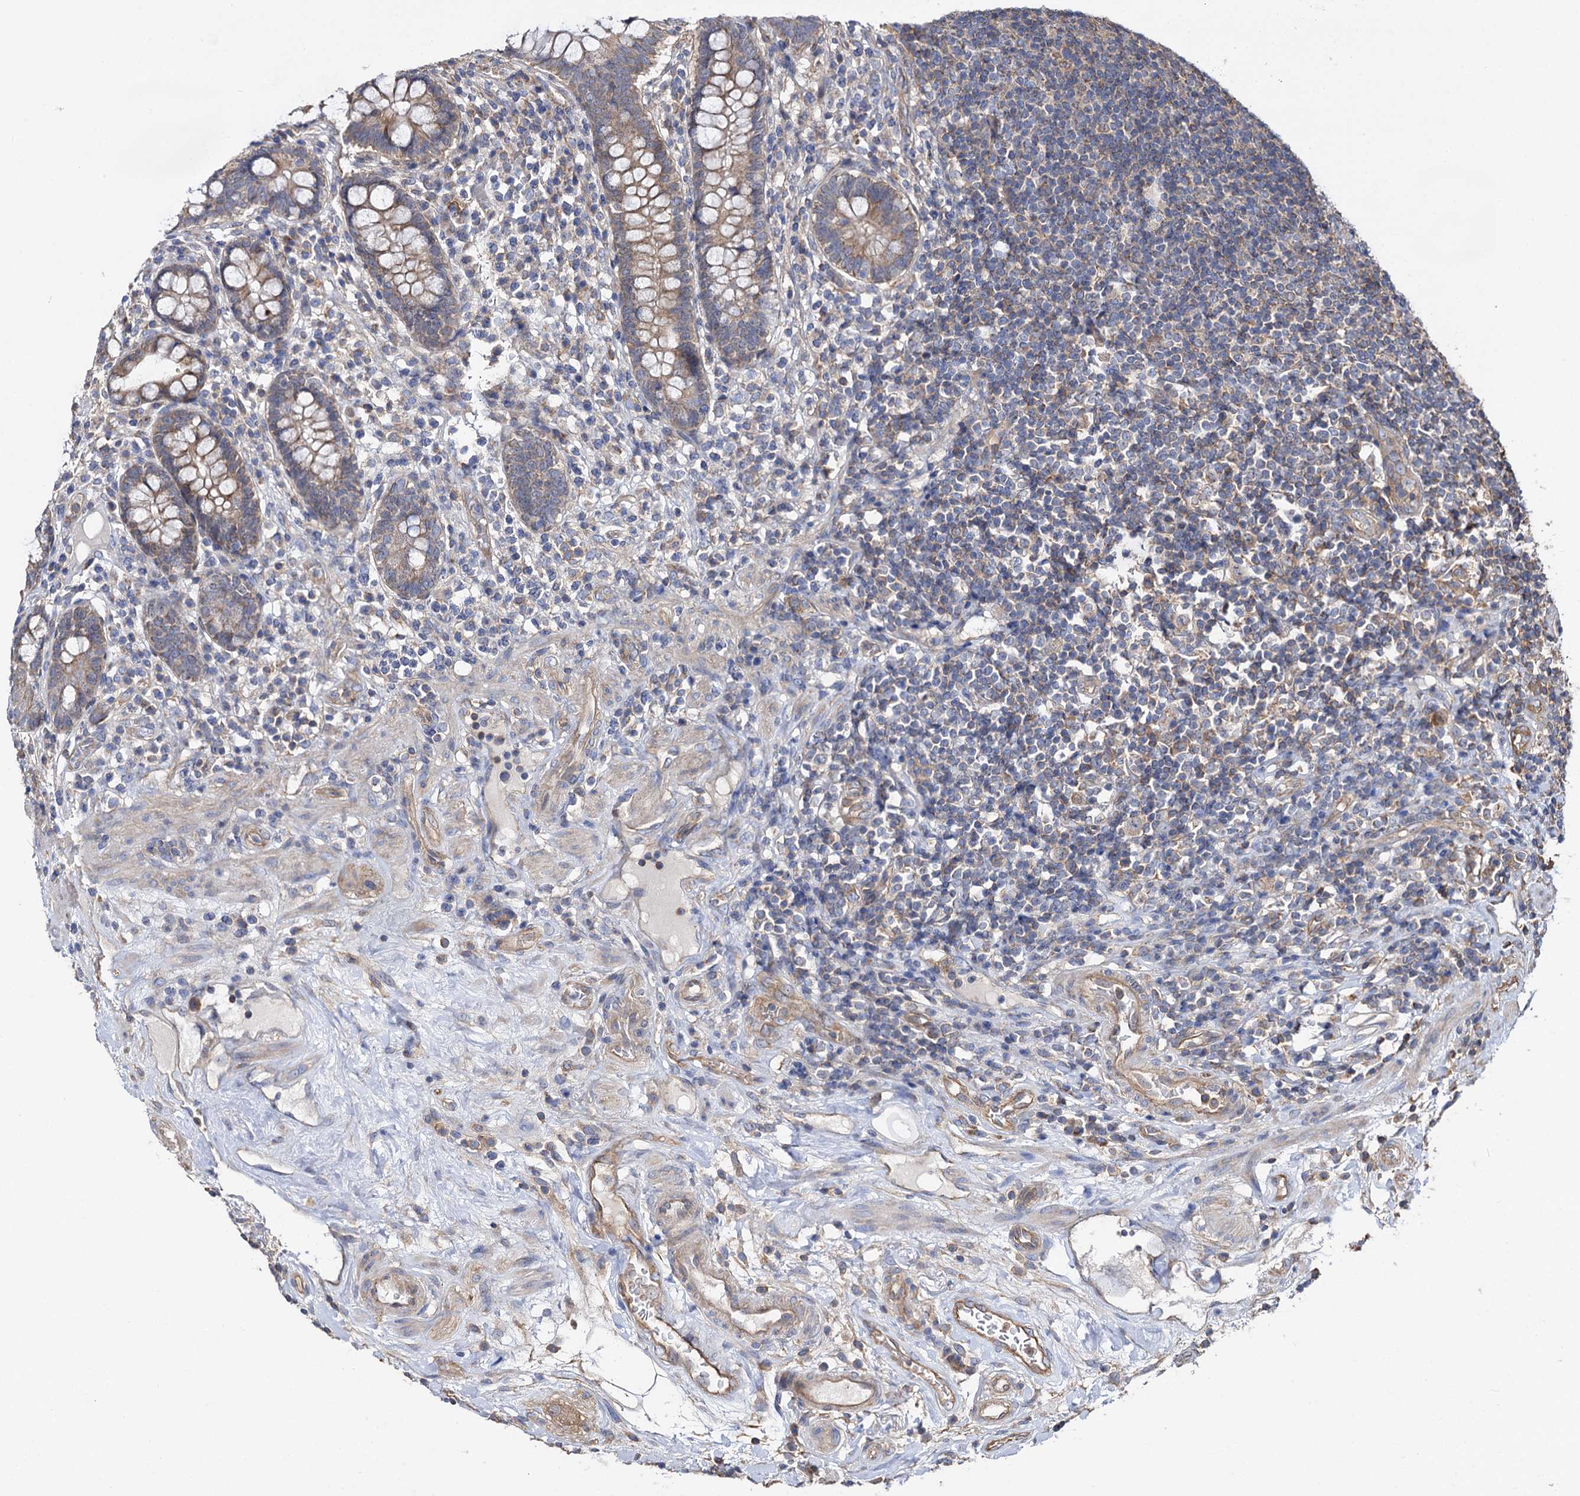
{"staining": {"intensity": "weak", "quantity": ">75%", "location": "cytoplasmic/membranous"}, "tissue": "colon", "cell_type": "Endothelial cells", "image_type": "normal", "snomed": [{"axis": "morphology", "description": "Normal tissue, NOS"}, {"axis": "topography", "description": "Colon"}], "caption": "Colon stained with DAB (3,3'-diaminobenzidine) immunohistochemistry shows low levels of weak cytoplasmic/membranous expression in approximately >75% of endothelial cells.", "gene": "IDI1", "patient": {"sex": "female", "age": 79}}